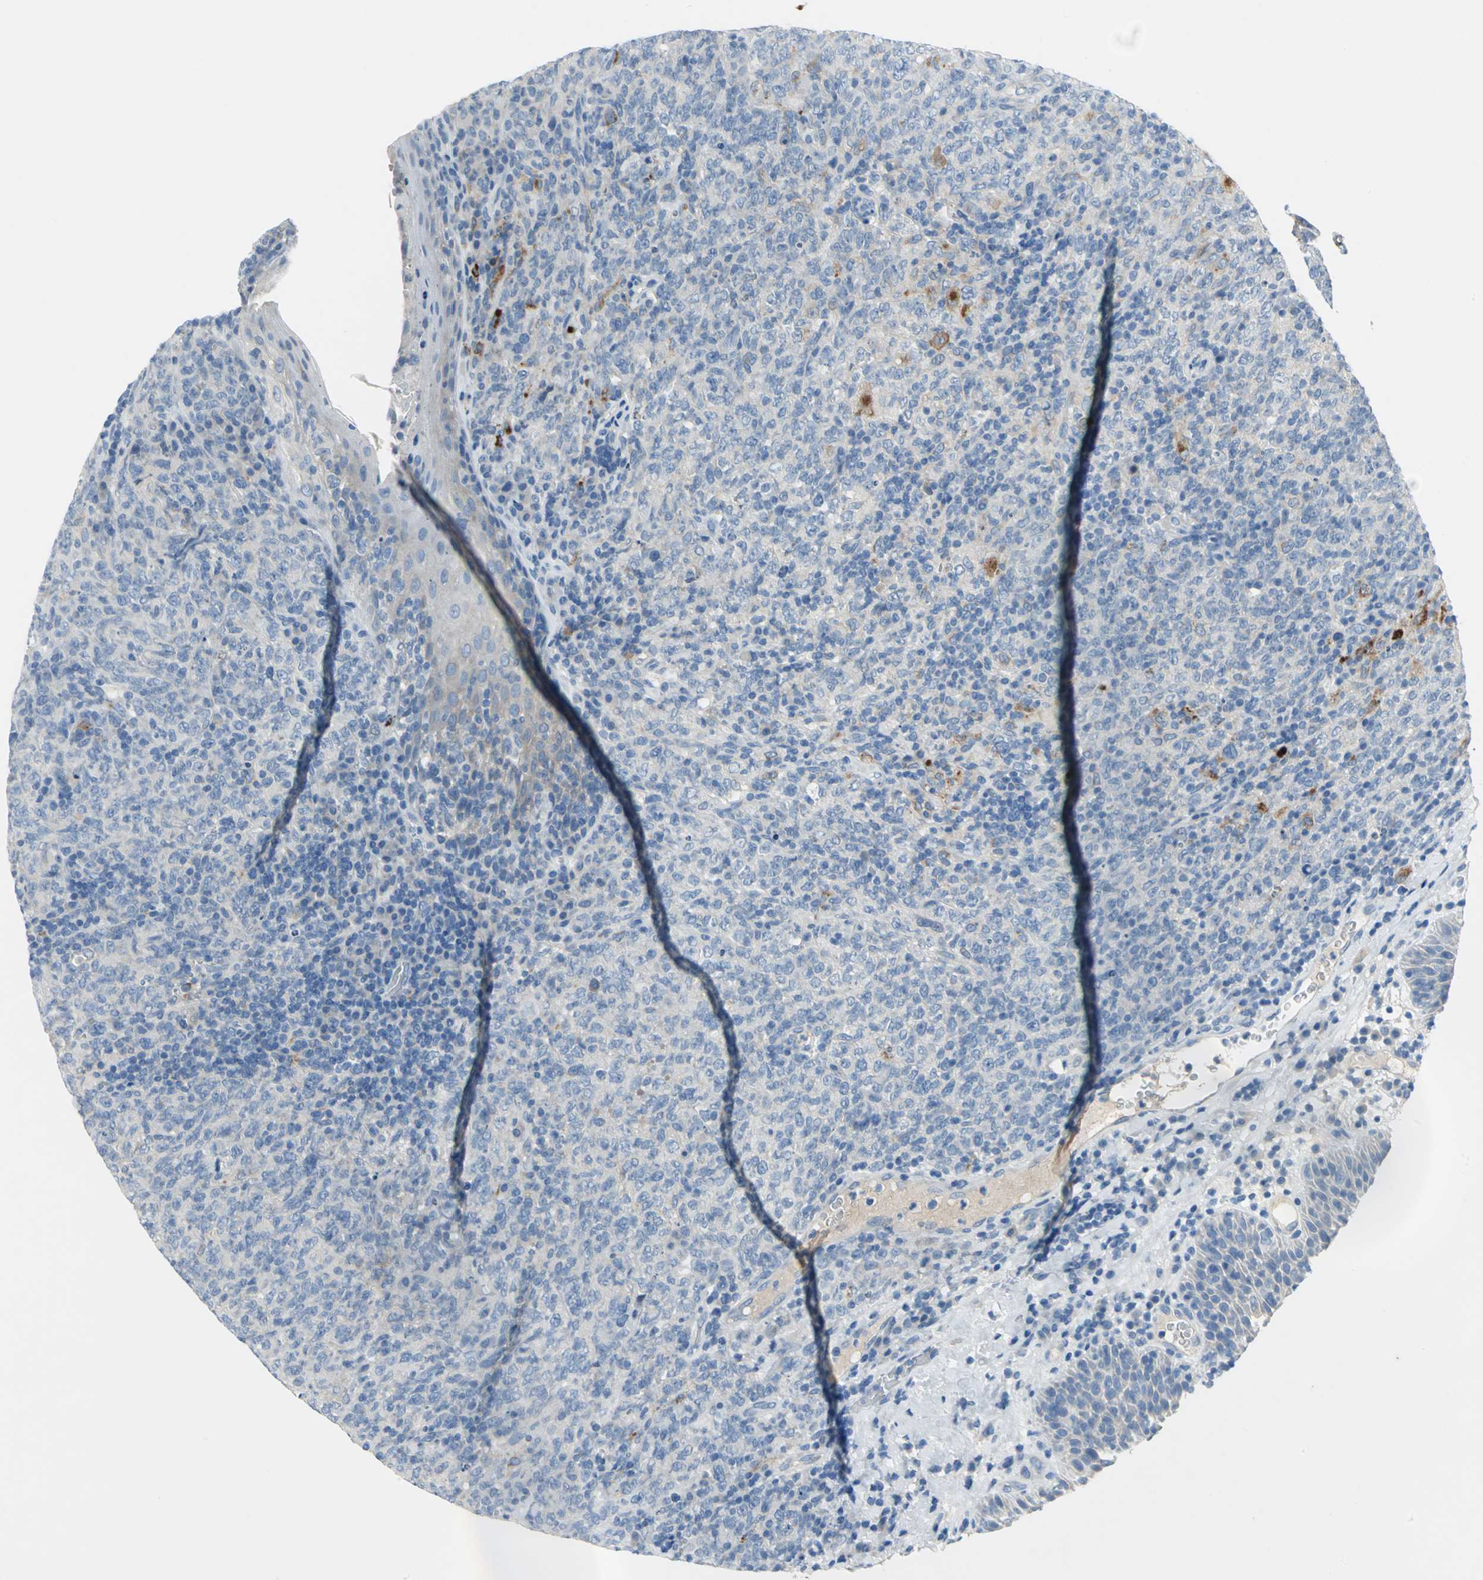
{"staining": {"intensity": "moderate", "quantity": "<25%", "location": "cytoplasmic/membranous"}, "tissue": "lymphoma", "cell_type": "Tumor cells", "image_type": "cancer", "snomed": [{"axis": "morphology", "description": "Malignant lymphoma, non-Hodgkin's type, High grade"}, {"axis": "topography", "description": "Tonsil"}], "caption": "Brown immunohistochemical staining in lymphoma exhibits moderate cytoplasmic/membranous positivity in about <25% of tumor cells.", "gene": "PTGDS", "patient": {"sex": "female", "age": 36}}